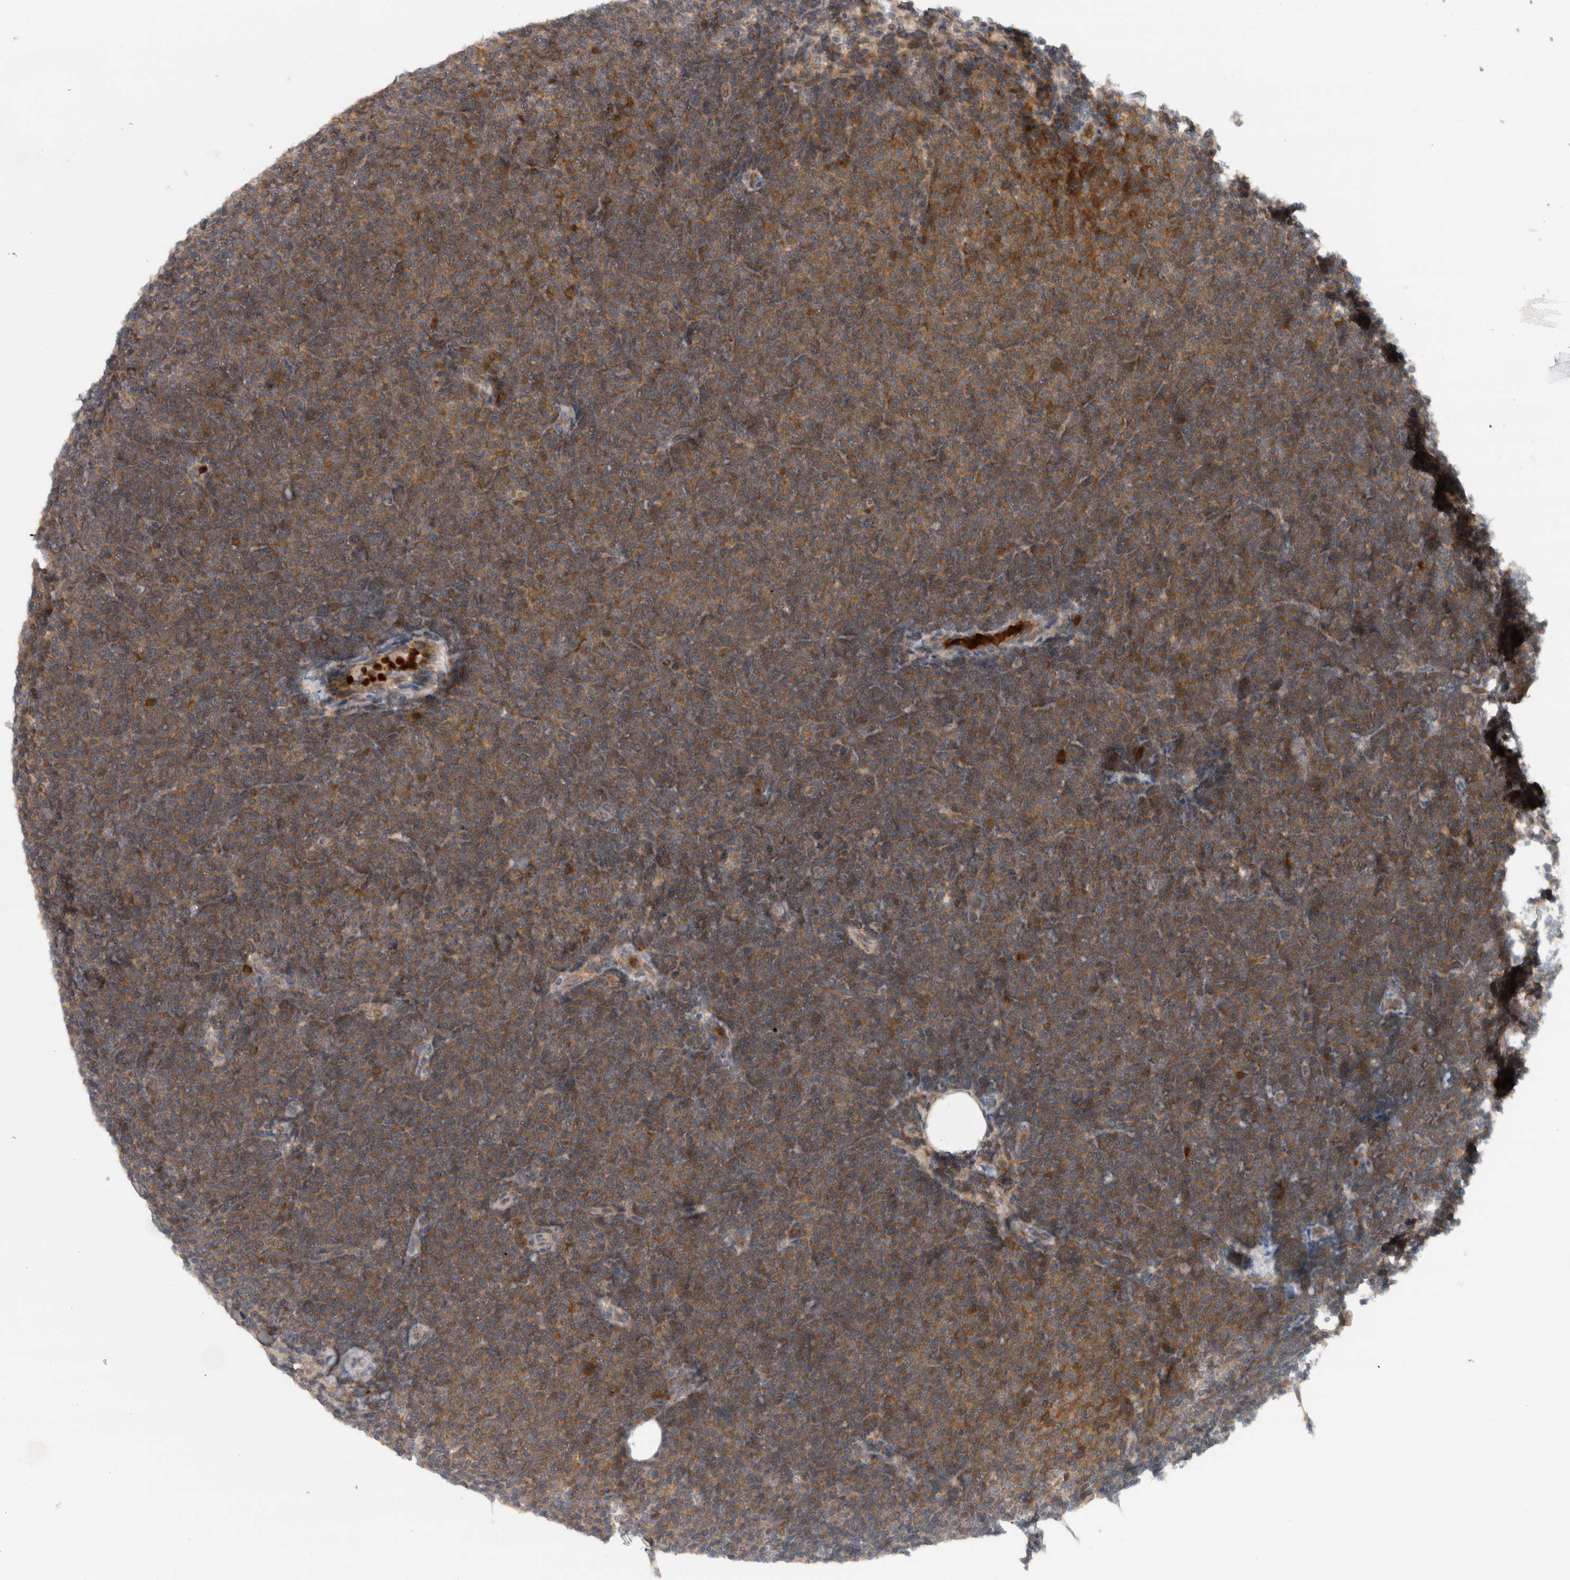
{"staining": {"intensity": "moderate", "quantity": ">75%", "location": "cytoplasmic/membranous"}, "tissue": "lymphoma", "cell_type": "Tumor cells", "image_type": "cancer", "snomed": [{"axis": "morphology", "description": "Malignant lymphoma, non-Hodgkin's type, Low grade"}, {"axis": "topography", "description": "Lymph node"}], "caption": "An image of malignant lymphoma, non-Hodgkin's type (low-grade) stained for a protein exhibits moderate cytoplasmic/membranous brown staining in tumor cells. (DAB IHC, brown staining for protein, blue staining for nuclei).", "gene": "PDCD2", "patient": {"sex": "female", "age": 53}}